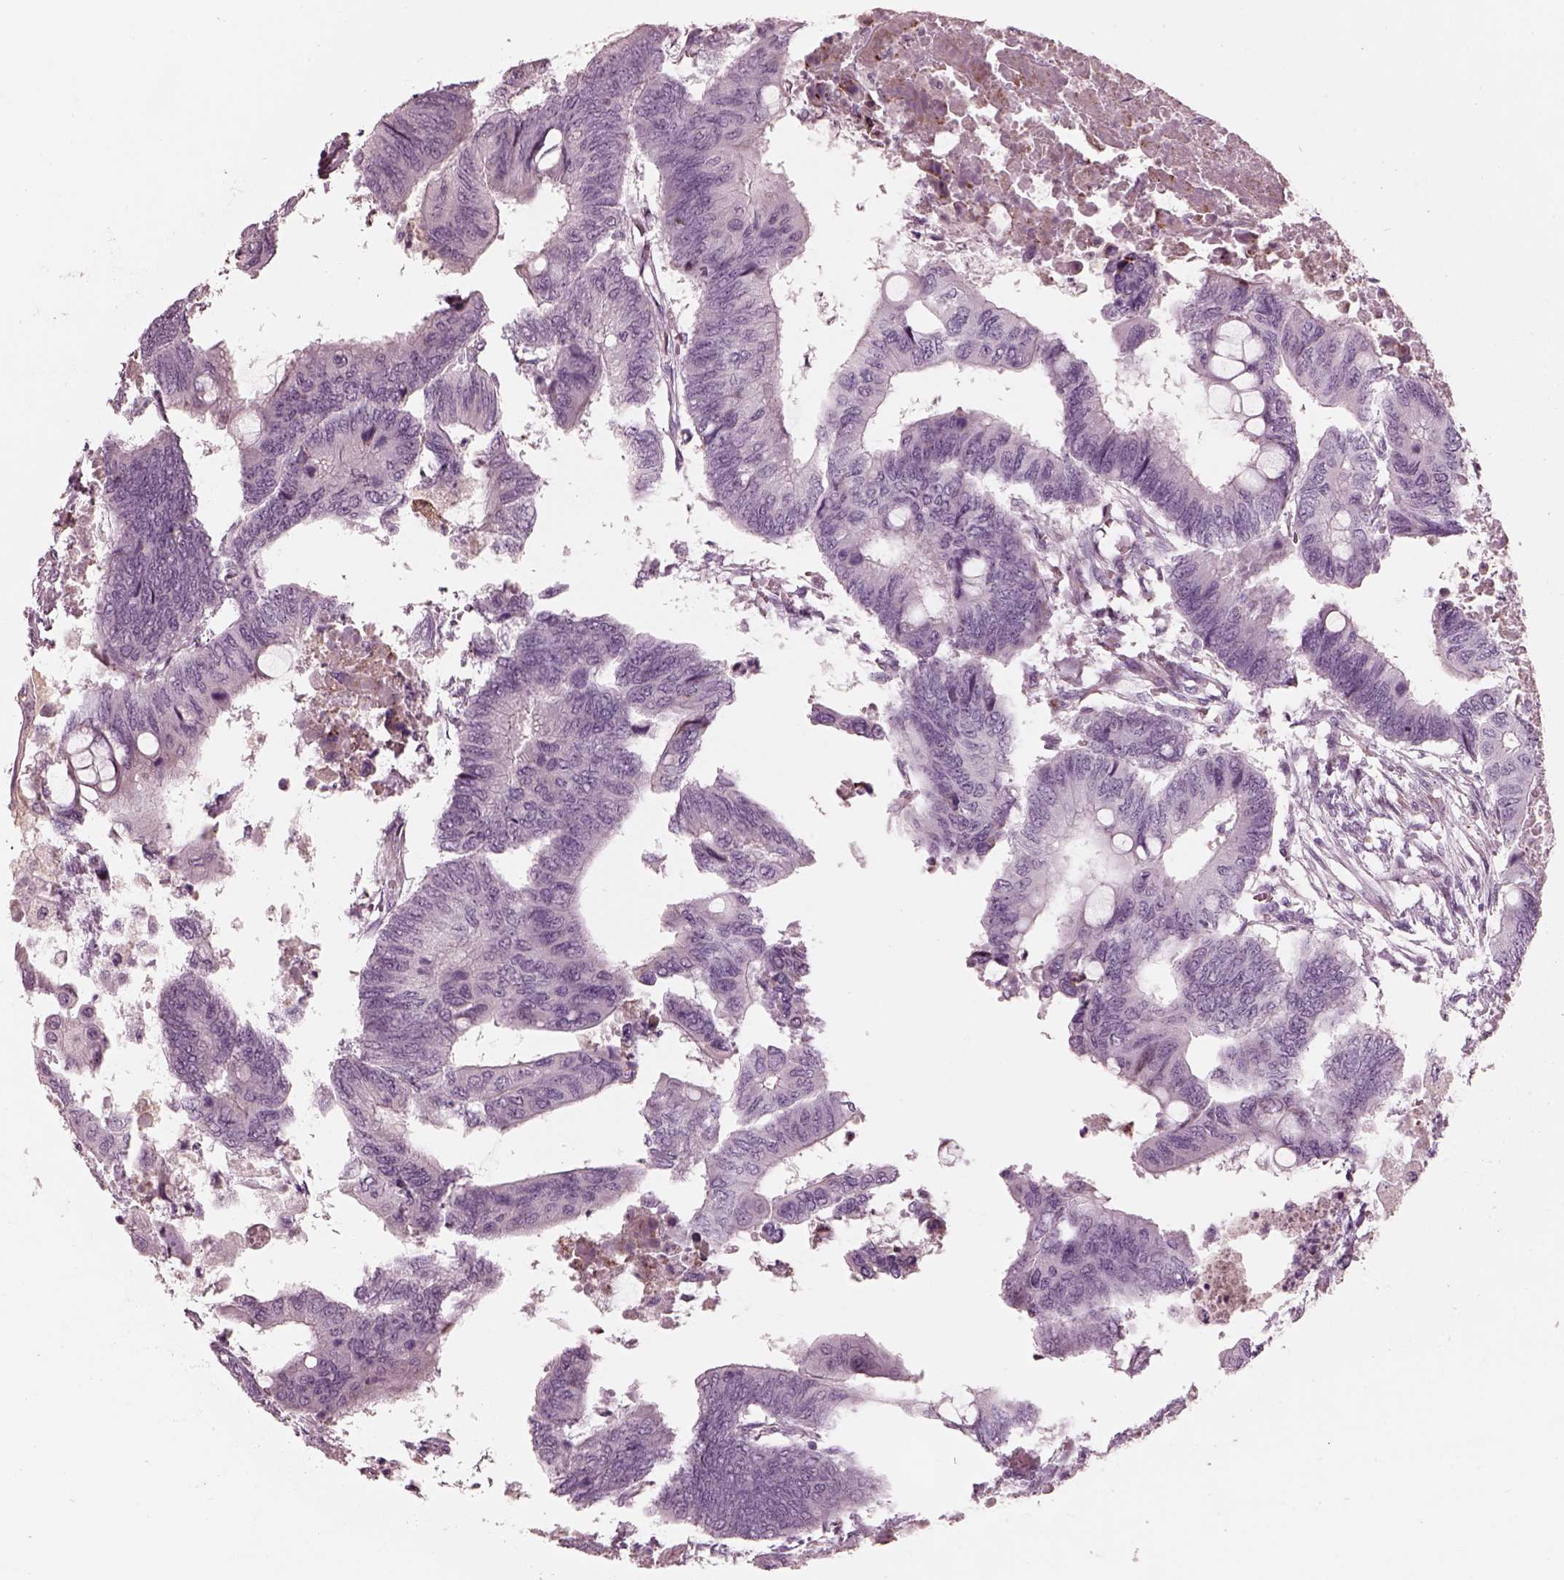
{"staining": {"intensity": "negative", "quantity": "none", "location": "none"}, "tissue": "colorectal cancer", "cell_type": "Tumor cells", "image_type": "cancer", "snomed": [{"axis": "morphology", "description": "Normal tissue, NOS"}, {"axis": "morphology", "description": "Adenocarcinoma, NOS"}, {"axis": "topography", "description": "Rectum"}, {"axis": "topography", "description": "Peripheral nerve tissue"}], "caption": "There is no significant positivity in tumor cells of colorectal cancer.", "gene": "CADM2", "patient": {"sex": "male", "age": 92}}